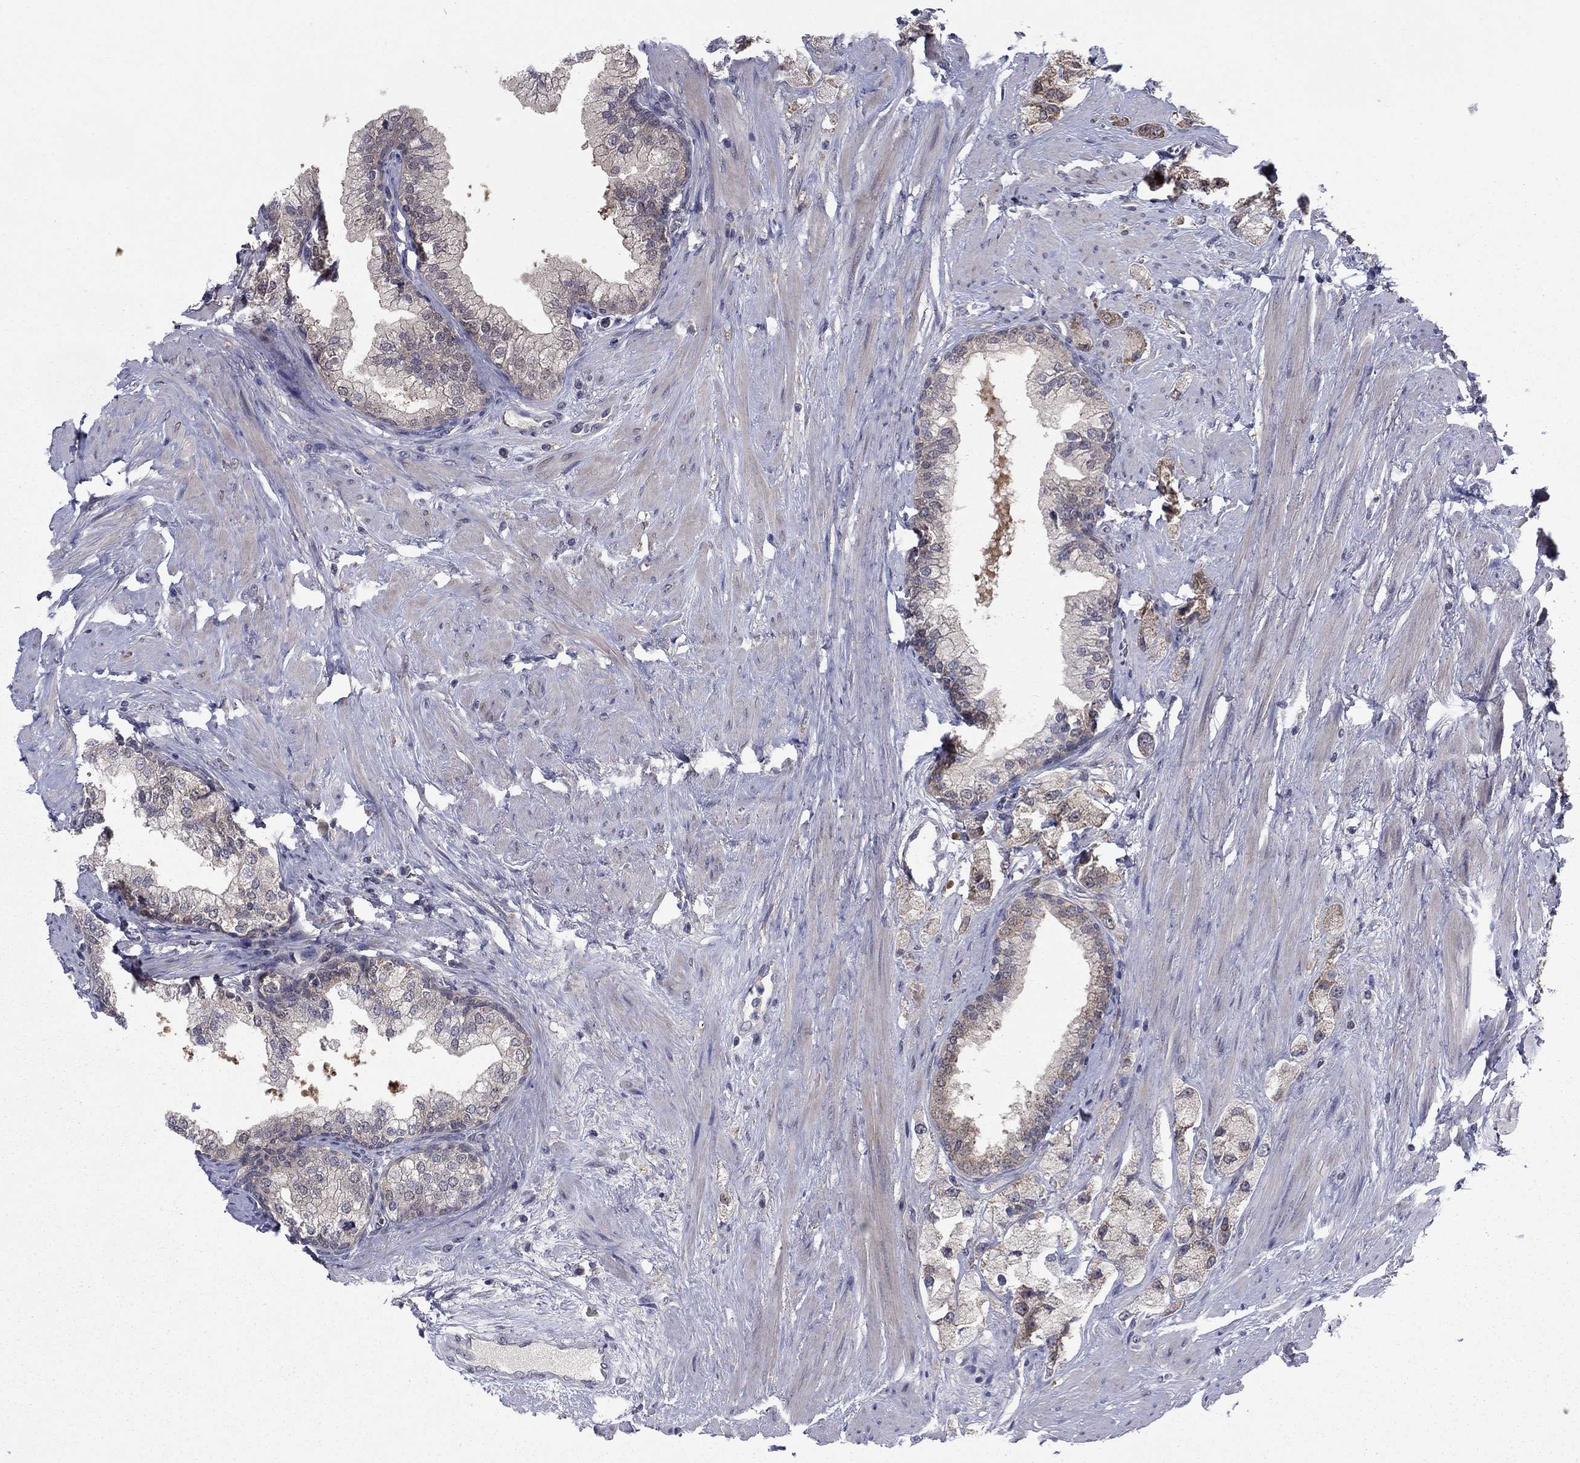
{"staining": {"intensity": "negative", "quantity": "none", "location": "none"}, "tissue": "prostate cancer", "cell_type": "Tumor cells", "image_type": "cancer", "snomed": [{"axis": "morphology", "description": "Adenocarcinoma, NOS"}, {"axis": "topography", "description": "Prostate and seminal vesicle, NOS"}, {"axis": "topography", "description": "Prostate"}], "caption": "This is an immunohistochemistry (IHC) photomicrograph of human adenocarcinoma (prostate). There is no expression in tumor cells.", "gene": "GRHPR", "patient": {"sex": "male", "age": 64}}